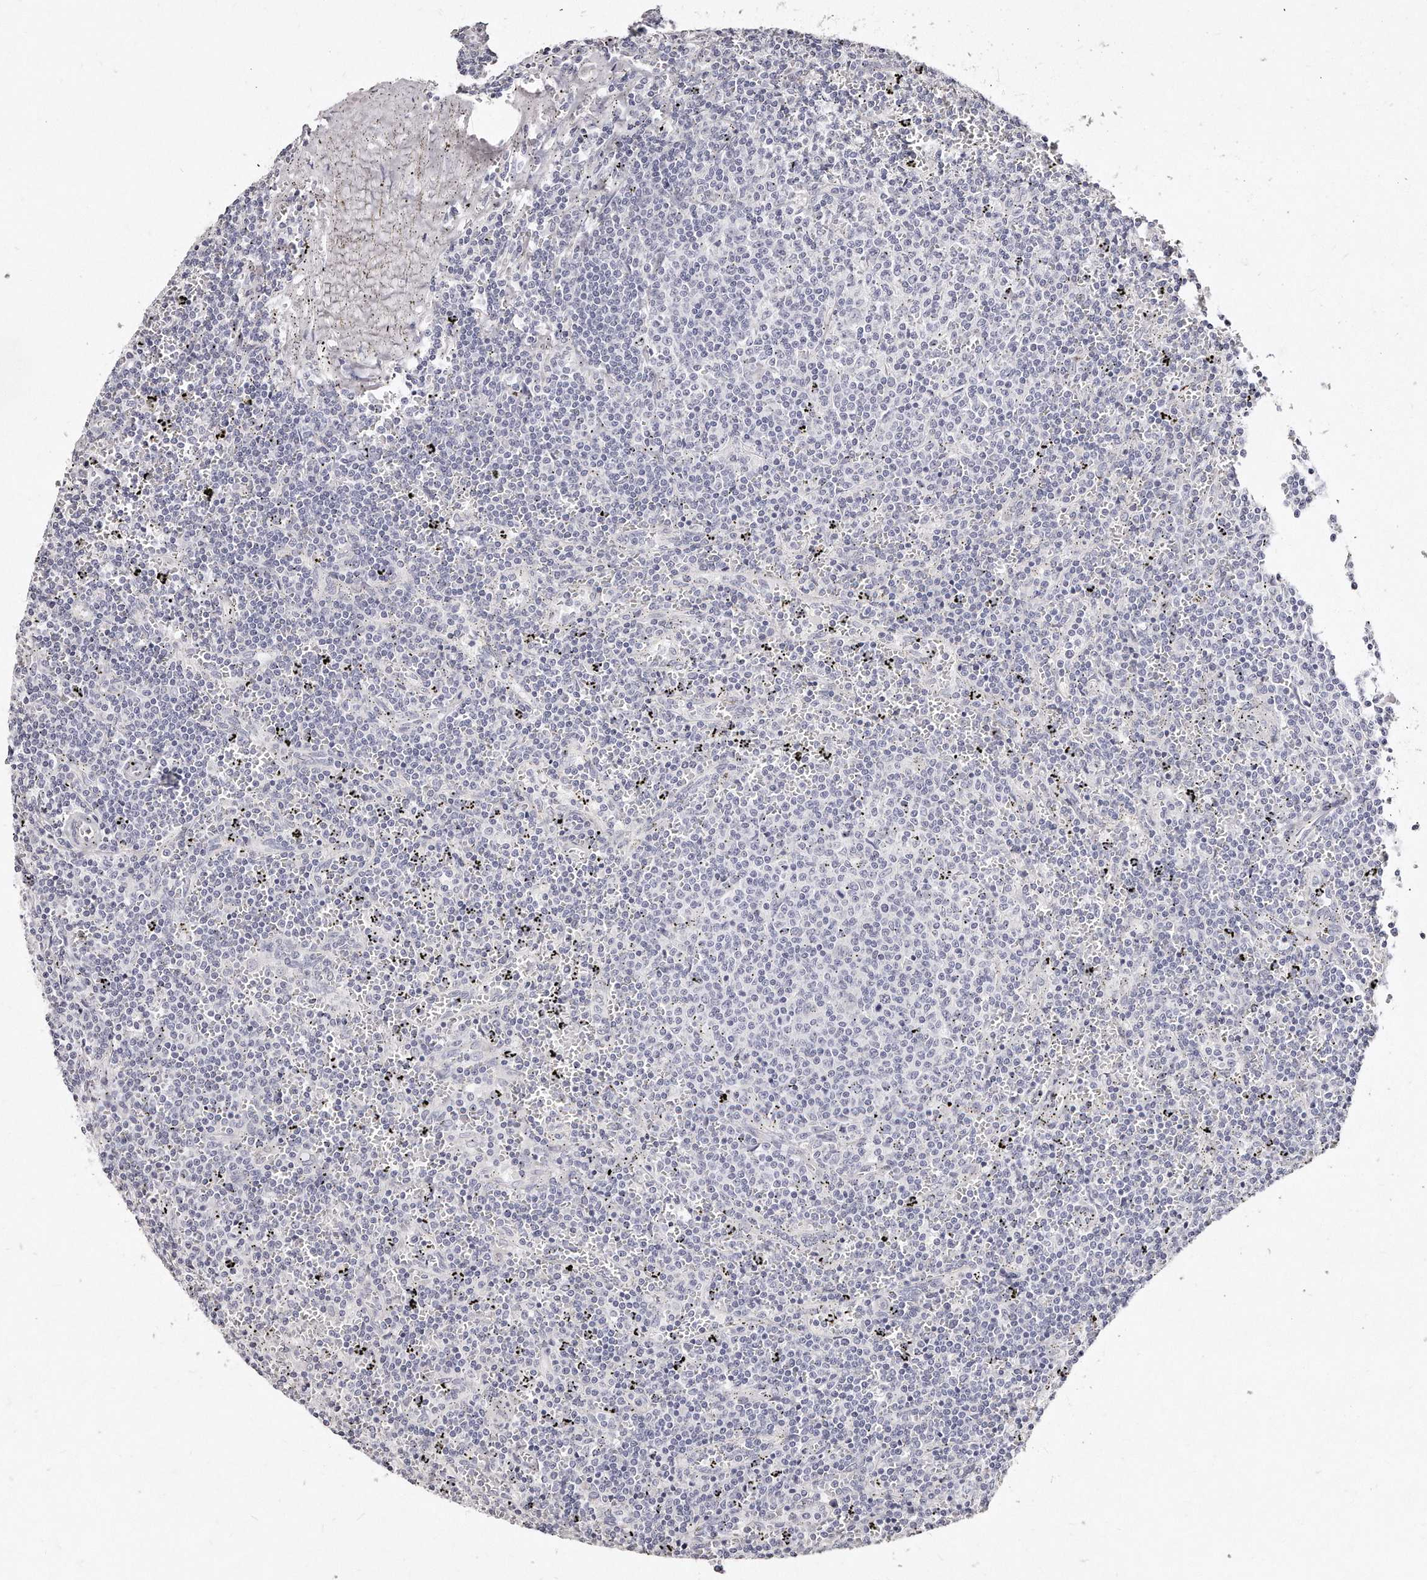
{"staining": {"intensity": "negative", "quantity": "none", "location": "none"}, "tissue": "lymphoma", "cell_type": "Tumor cells", "image_type": "cancer", "snomed": [{"axis": "morphology", "description": "Malignant lymphoma, non-Hodgkin's type, Low grade"}, {"axis": "topography", "description": "Spleen"}], "caption": "The immunohistochemistry (IHC) photomicrograph has no significant expression in tumor cells of lymphoma tissue. The staining was performed using DAB (3,3'-diaminobenzidine) to visualize the protein expression in brown, while the nuclei were stained in blue with hematoxylin (Magnification: 20x).", "gene": "GDA", "patient": {"sex": "female", "age": 50}}